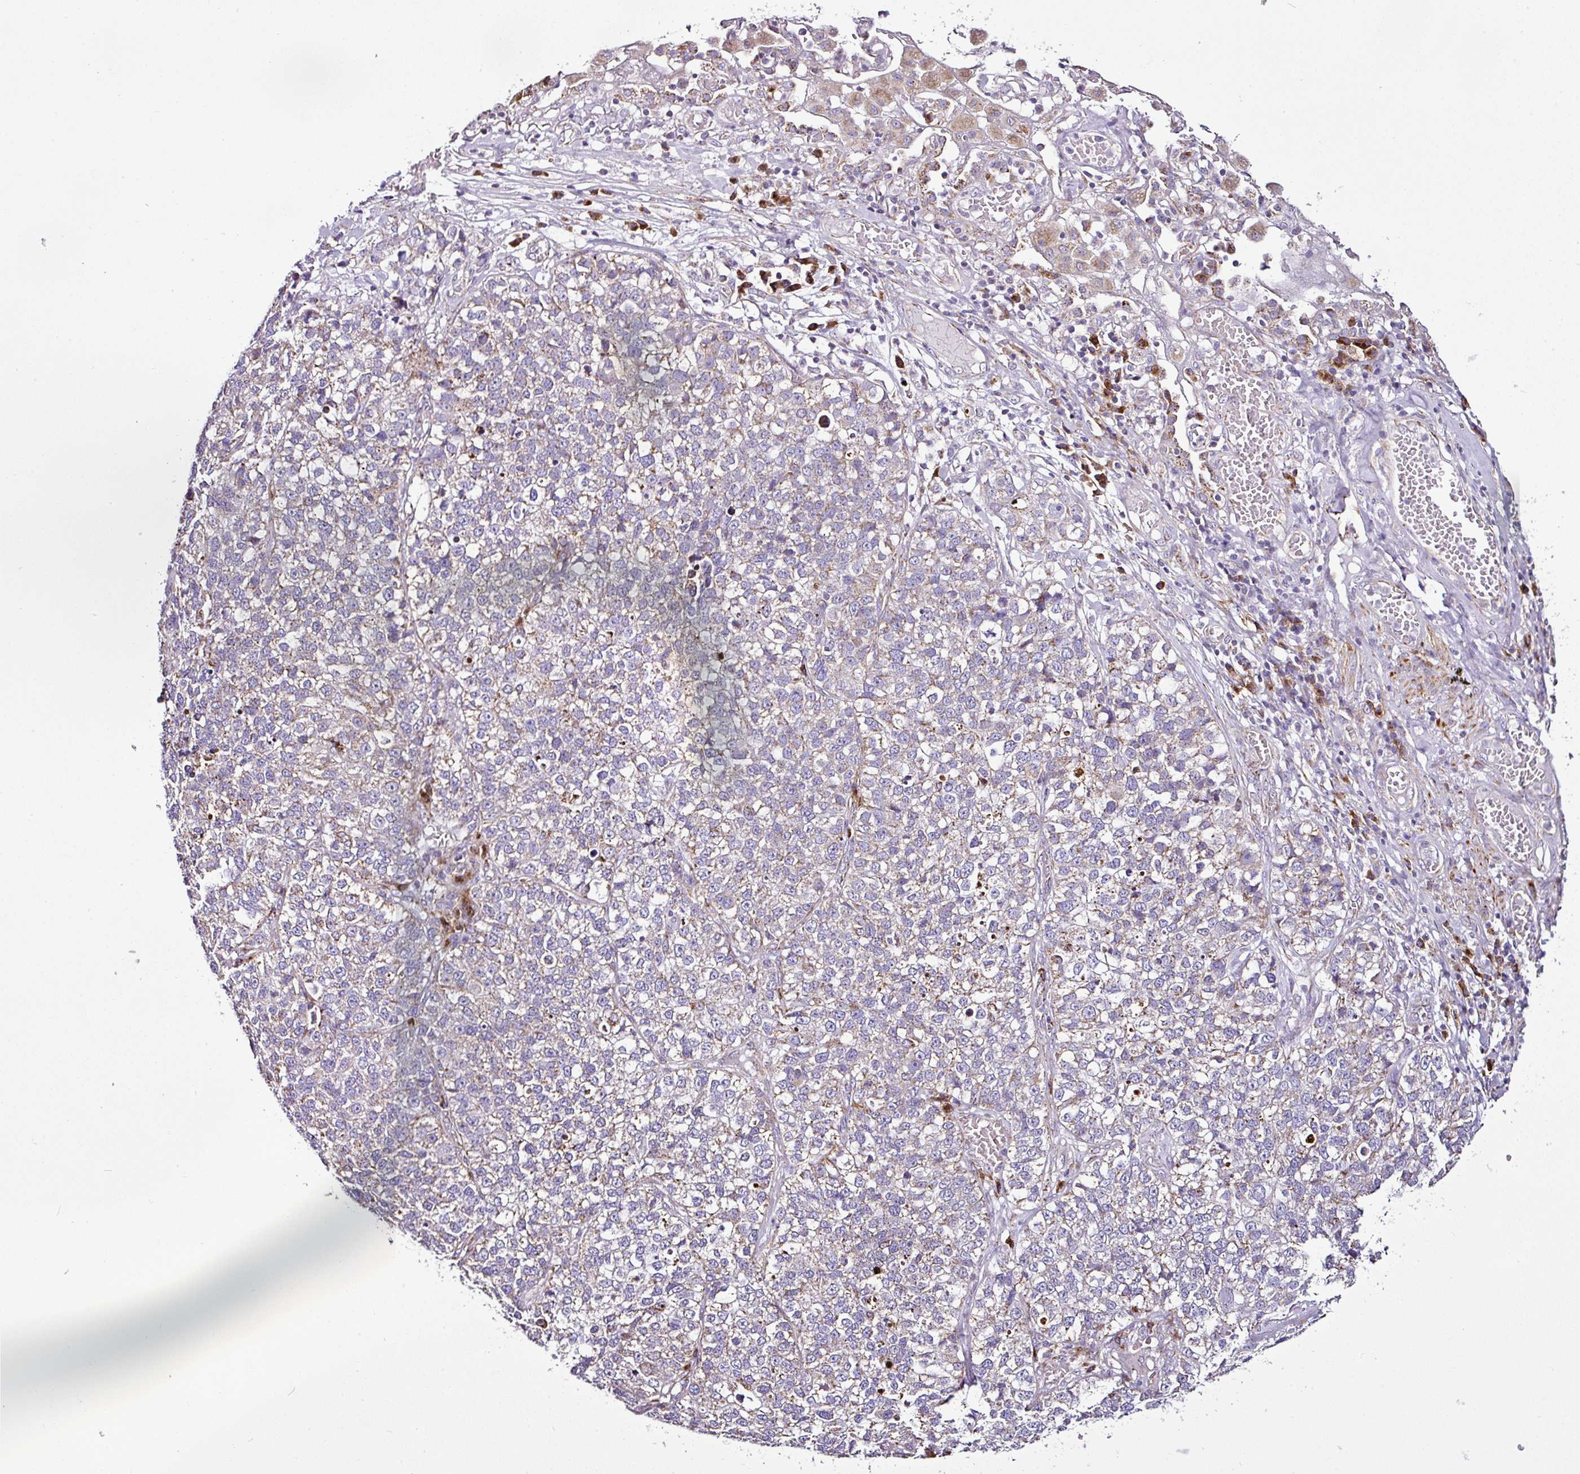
{"staining": {"intensity": "weak", "quantity": "<25%", "location": "cytoplasmic/membranous"}, "tissue": "lung cancer", "cell_type": "Tumor cells", "image_type": "cancer", "snomed": [{"axis": "morphology", "description": "Adenocarcinoma, NOS"}, {"axis": "topography", "description": "Lung"}], "caption": "A high-resolution histopathology image shows immunohistochemistry (IHC) staining of lung cancer, which shows no significant positivity in tumor cells.", "gene": "DPAGT1", "patient": {"sex": "male", "age": 49}}